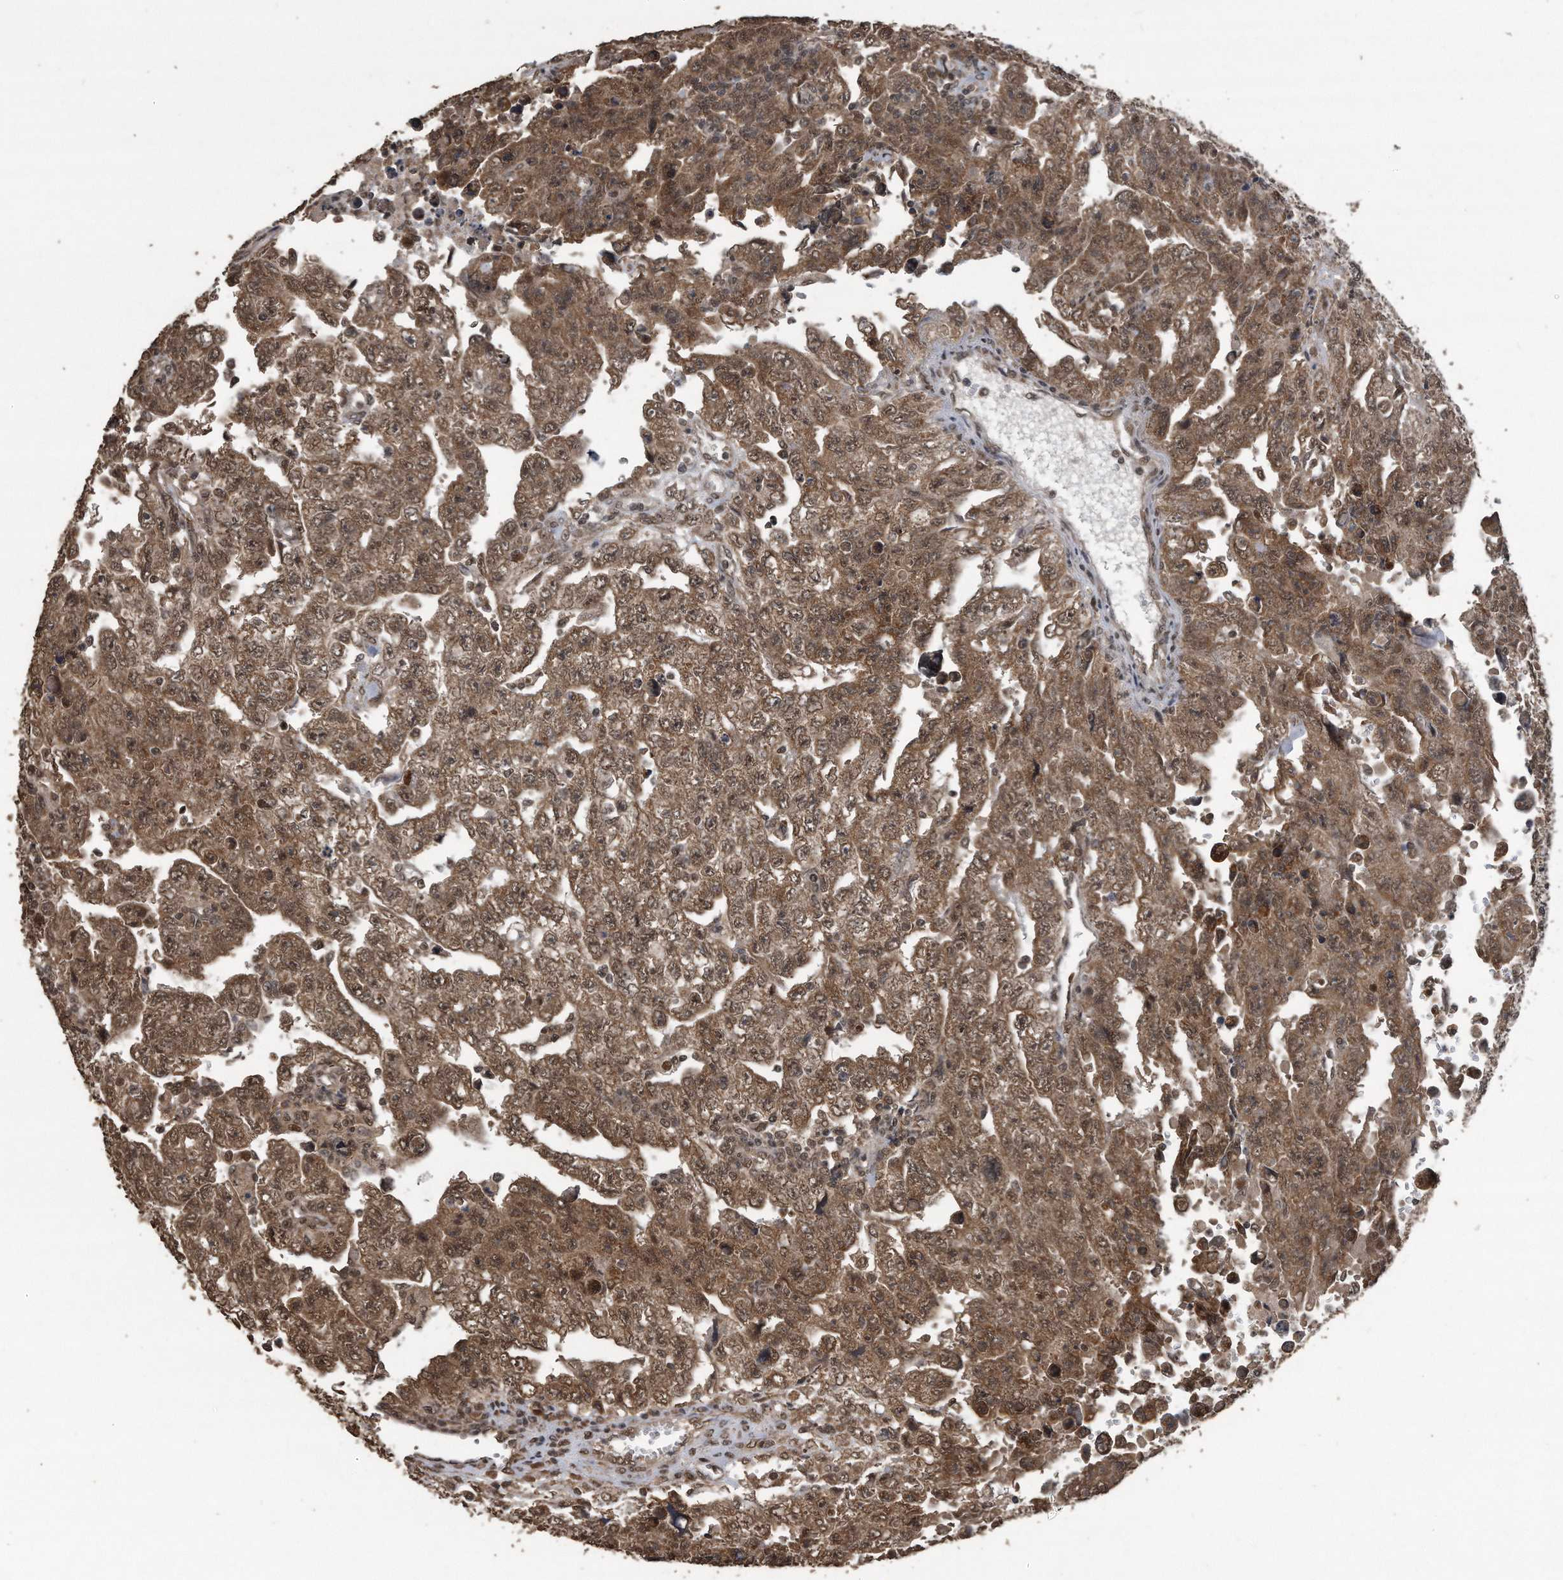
{"staining": {"intensity": "moderate", "quantity": ">75%", "location": "cytoplasmic/membranous,nuclear"}, "tissue": "testis cancer", "cell_type": "Tumor cells", "image_type": "cancer", "snomed": [{"axis": "morphology", "description": "Carcinoma, Embryonal, NOS"}, {"axis": "topography", "description": "Testis"}], "caption": "Tumor cells show medium levels of moderate cytoplasmic/membranous and nuclear positivity in about >75% of cells in human testis embryonal carcinoma.", "gene": "CRYZL1", "patient": {"sex": "male", "age": 28}}